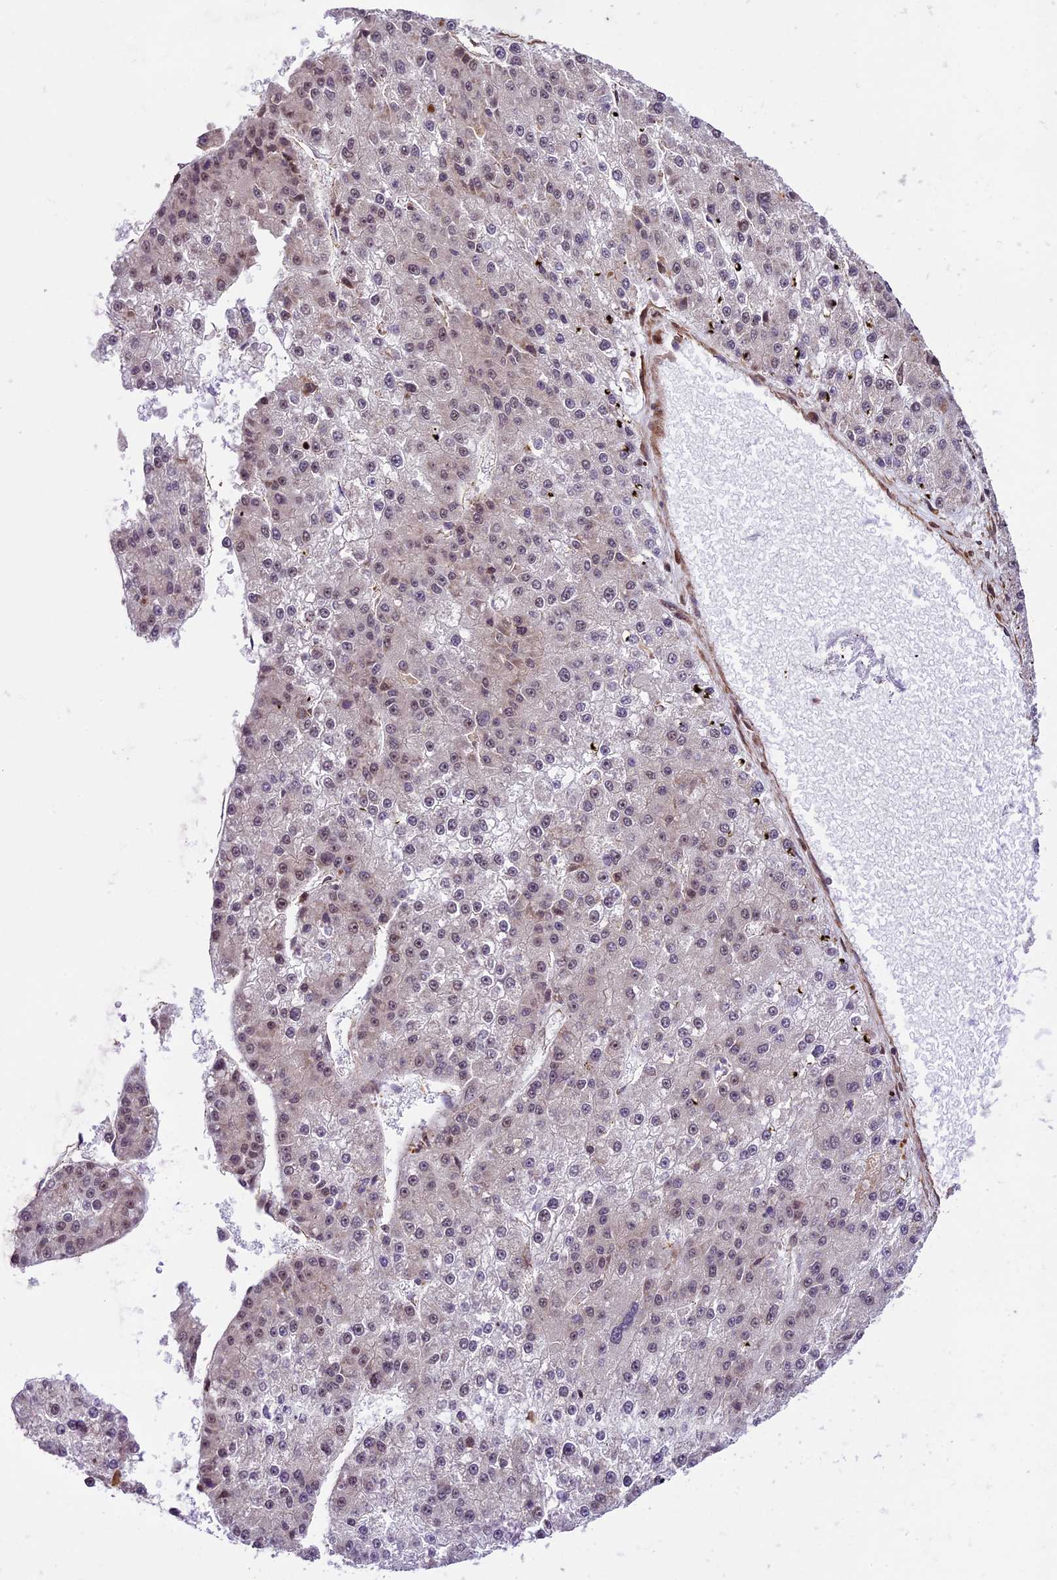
{"staining": {"intensity": "weak", "quantity": "<25%", "location": "nuclear"}, "tissue": "liver cancer", "cell_type": "Tumor cells", "image_type": "cancer", "snomed": [{"axis": "morphology", "description": "Carcinoma, Hepatocellular, NOS"}, {"axis": "topography", "description": "Liver"}], "caption": "There is no significant positivity in tumor cells of hepatocellular carcinoma (liver).", "gene": "DHX38", "patient": {"sex": "female", "age": 73}}